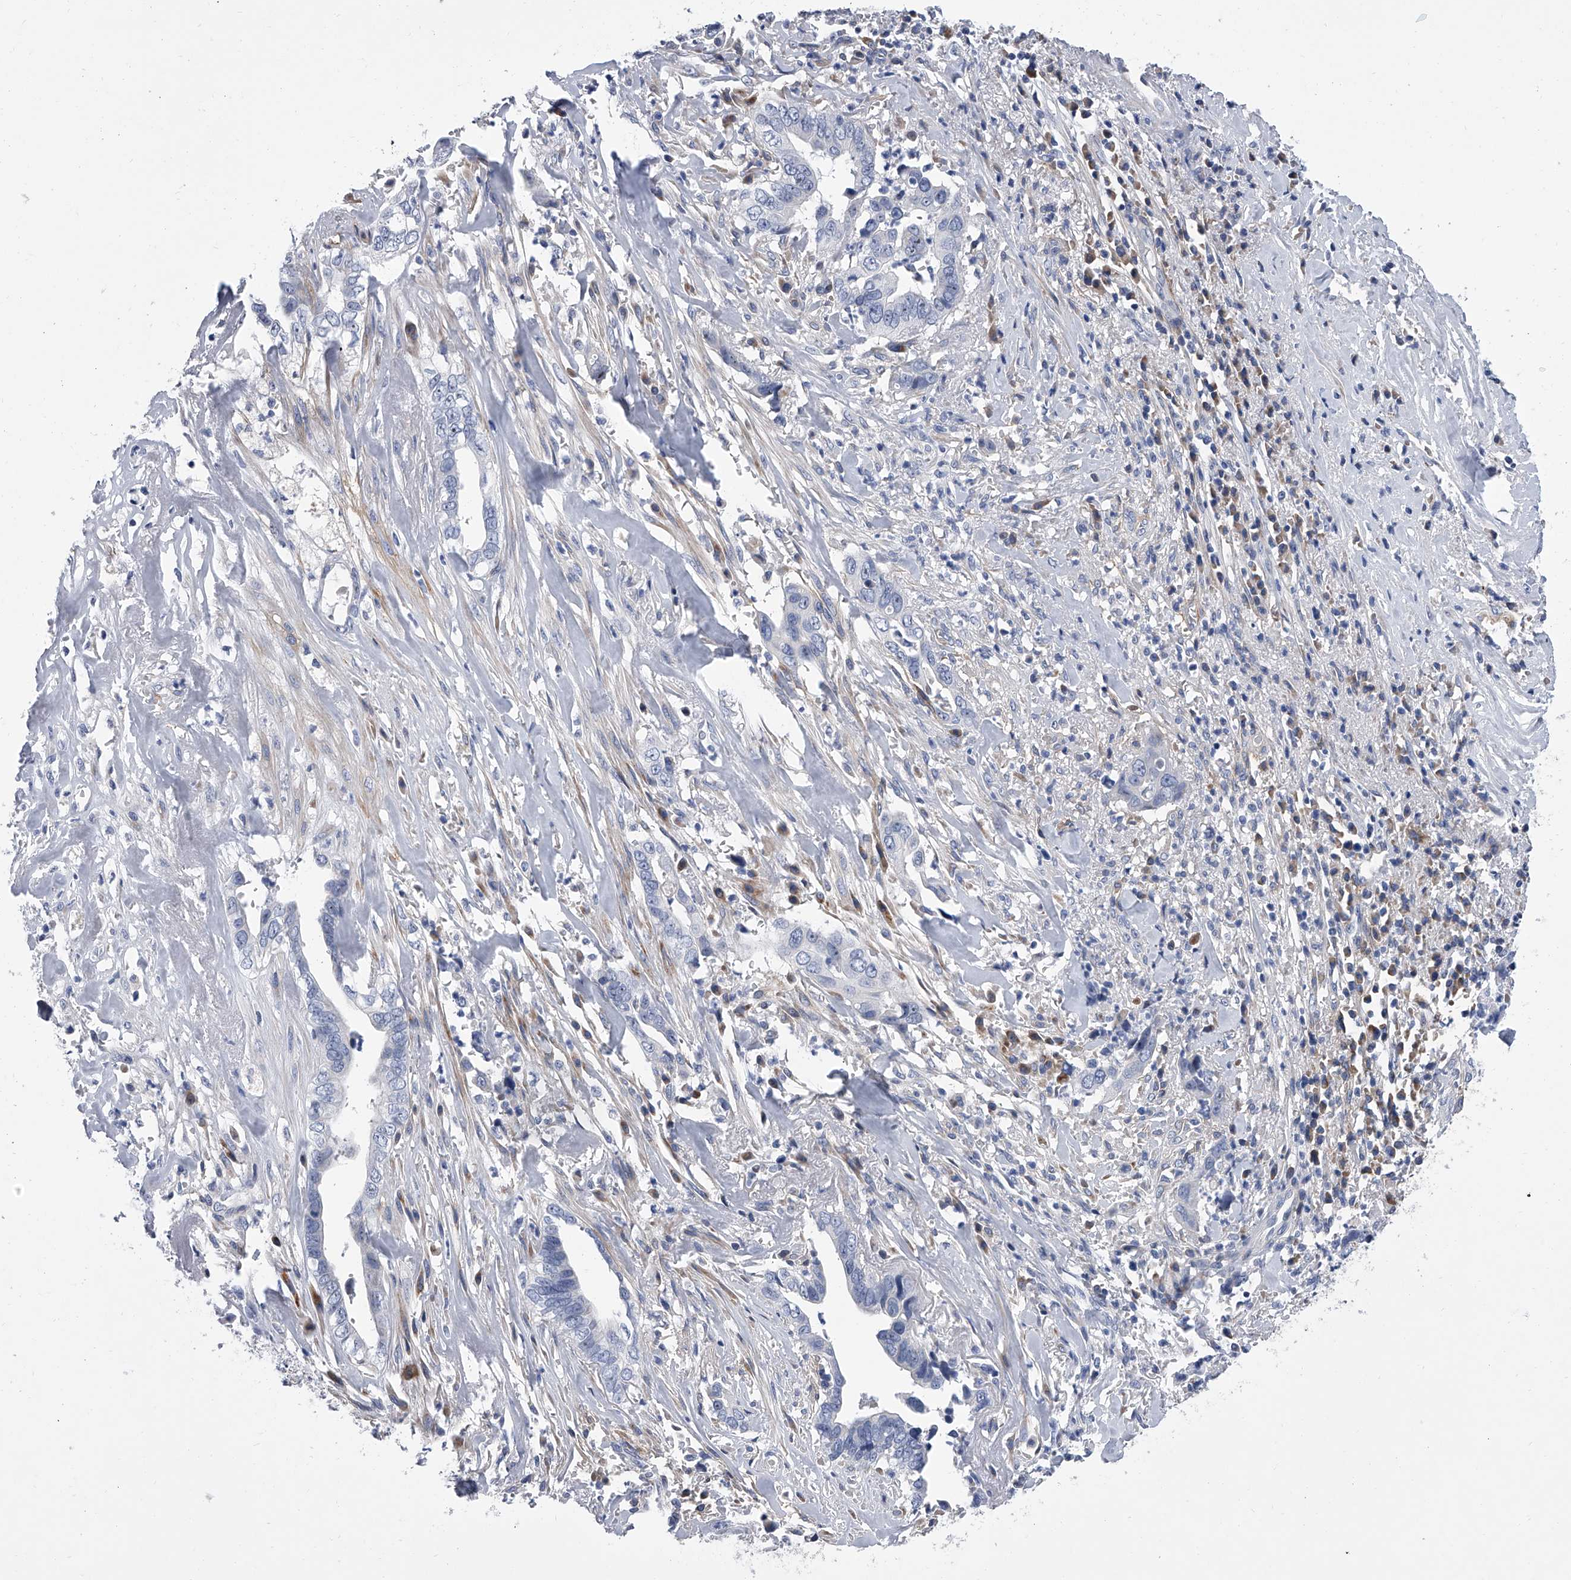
{"staining": {"intensity": "negative", "quantity": "none", "location": "none"}, "tissue": "liver cancer", "cell_type": "Tumor cells", "image_type": "cancer", "snomed": [{"axis": "morphology", "description": "Cholangiocarcinoma"}, {"axis": "topography", "description": "Liver"}], "caption": "Liver cancer (cholangiocarcinoma) stained for a protein using immunohistochemistry (IHC) displays no positivity tumor cells.", "gene": "ALG14", "patient": {"sex": "female", "age": 79}}